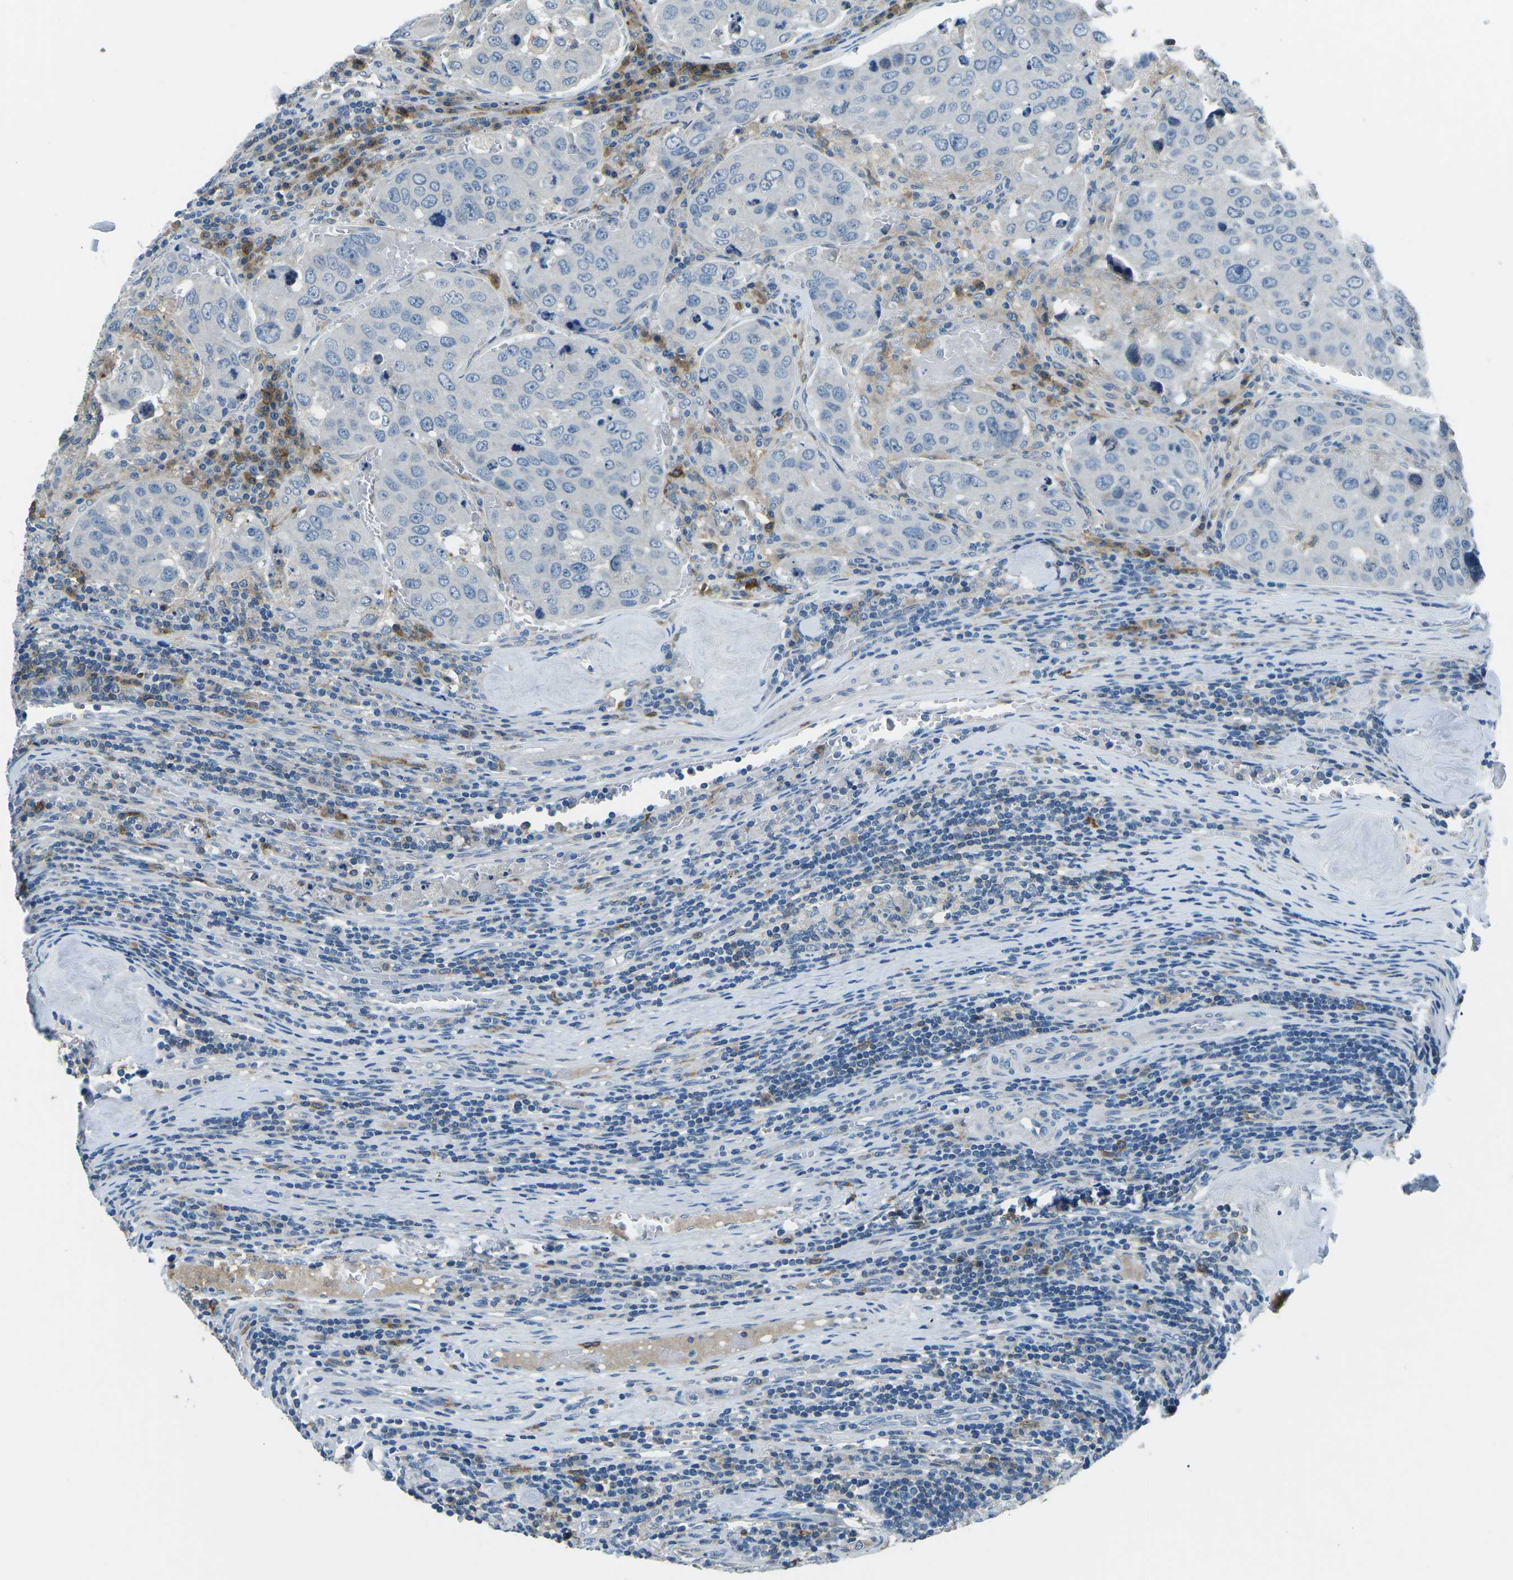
{"staining": {"intensity": "negative", "quantity": "none", "location": "none"}, "tissue": "urothelial cancer", "cell_type": "Tumor cells", "image_type": "cancer", "snomed": [{"axis": "morphology", "description": "Urothelial carcinoma, High grade"}, {"axis": "topography", "description": "Lymph node"}, {"axis": "topography", "description": "Urinary bladder"}], "caption": "Tumor cells are negative for brown protein staining in urothelial cancer. (DAB (3,3'-diaminobenzidine) IHC visualized using brightfield microscopy, high magnification).", "gene": "CD1D", "patient": {"sex": "male", "age": 51}}